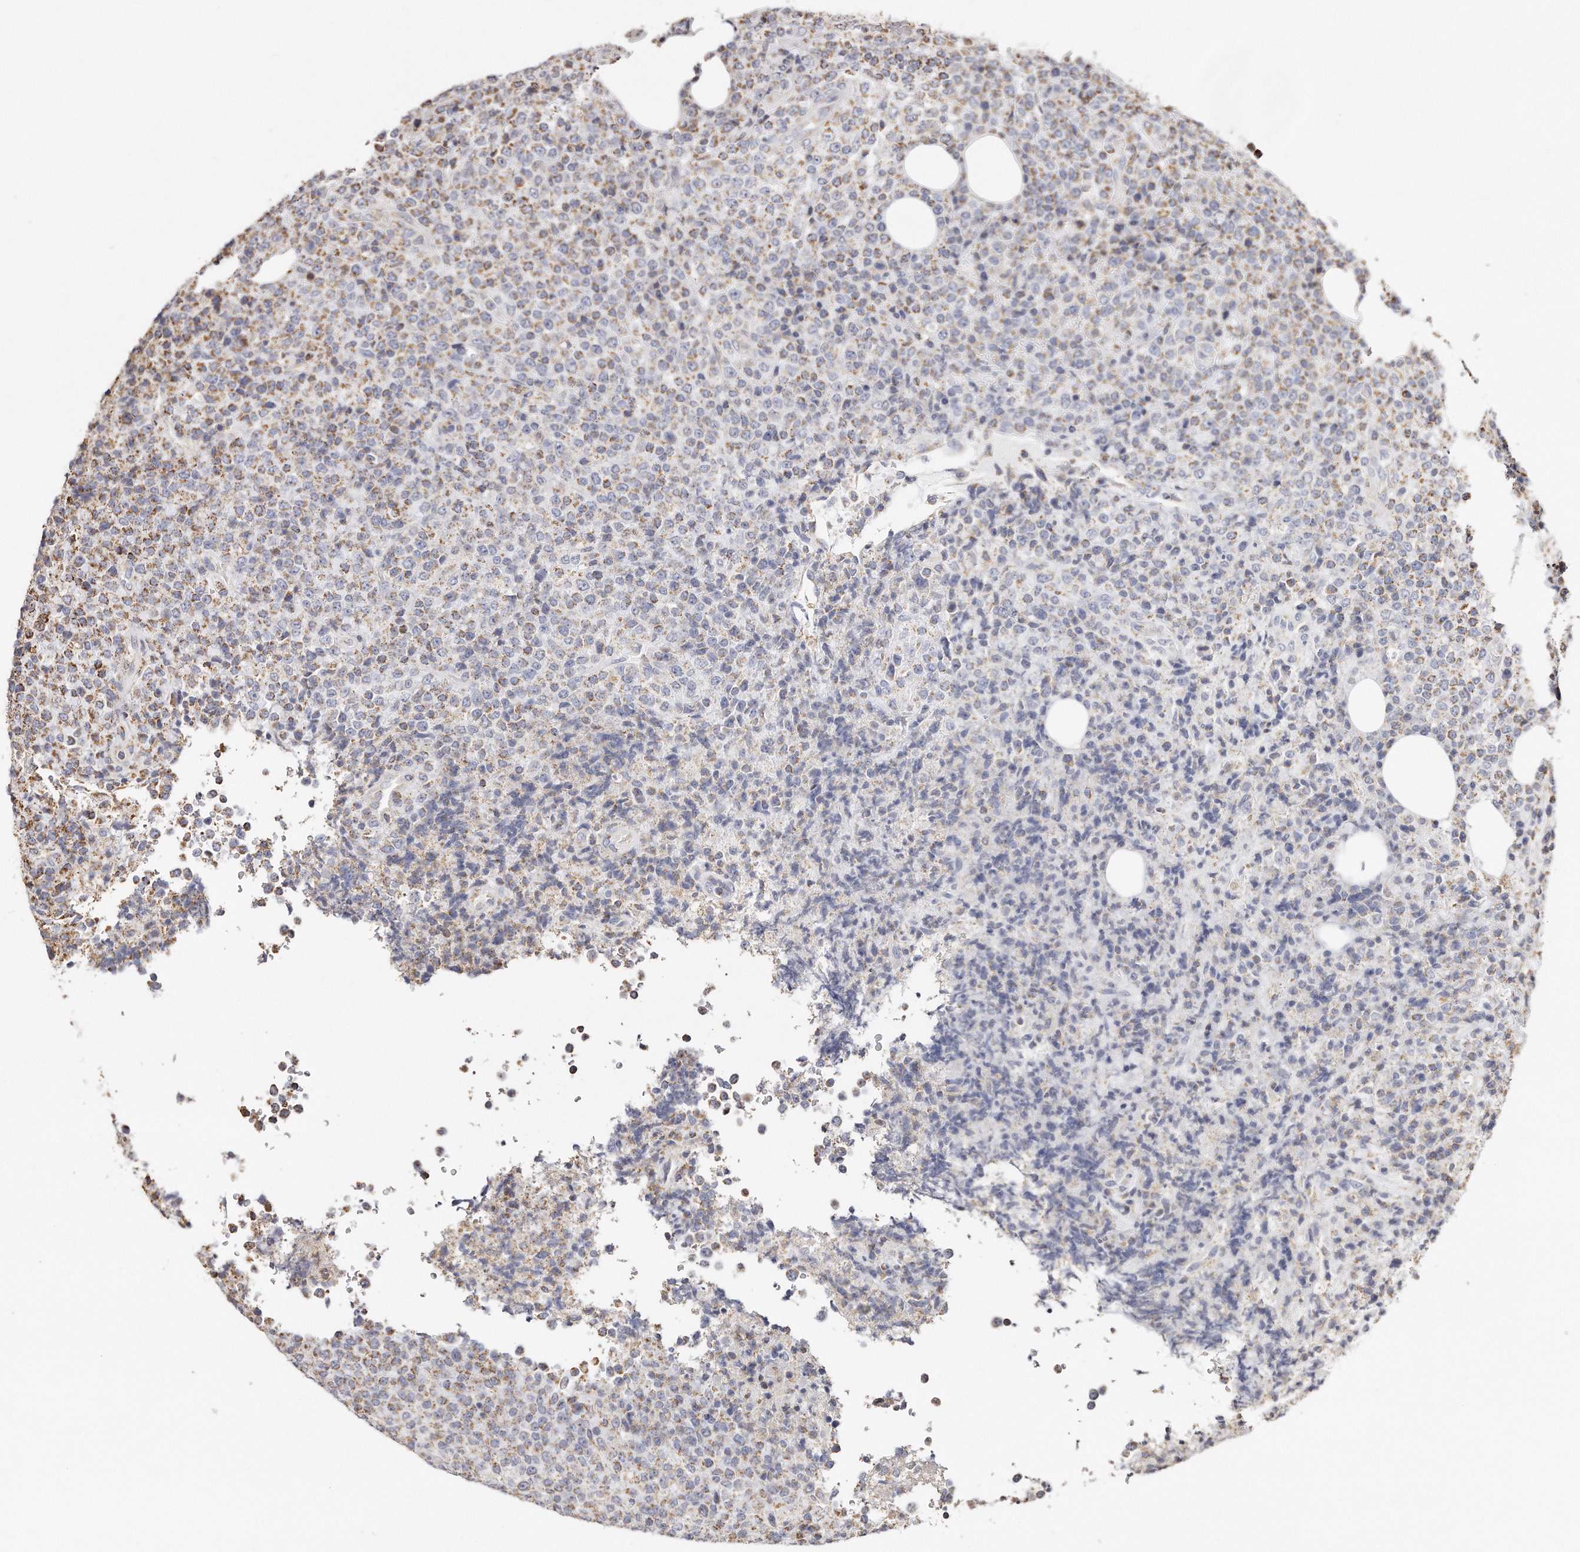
{"staining": {"intensity": "weak", "quantity": ">75%", "location": "cytoplasmic/membranous"}, "tissue": "lymphoma", "cell_type": "Tumor cells", "image_type": "cancer", "snomed": [{"axis": "morphology", "description": "Malignant lymphoma, non-Hodgkin's type, High grade"}, {"axis": "topography", "description": "Lymph node"}], "caption": "Protein staining of malignant lymphoma, non-Hodgkin's type (high-grade) tissue reveals weak cytoplasmic/membranous staining in about >75% of tumor cells.", "gene": "RTKN", "patient": {"sex": "male", "age": 13}}